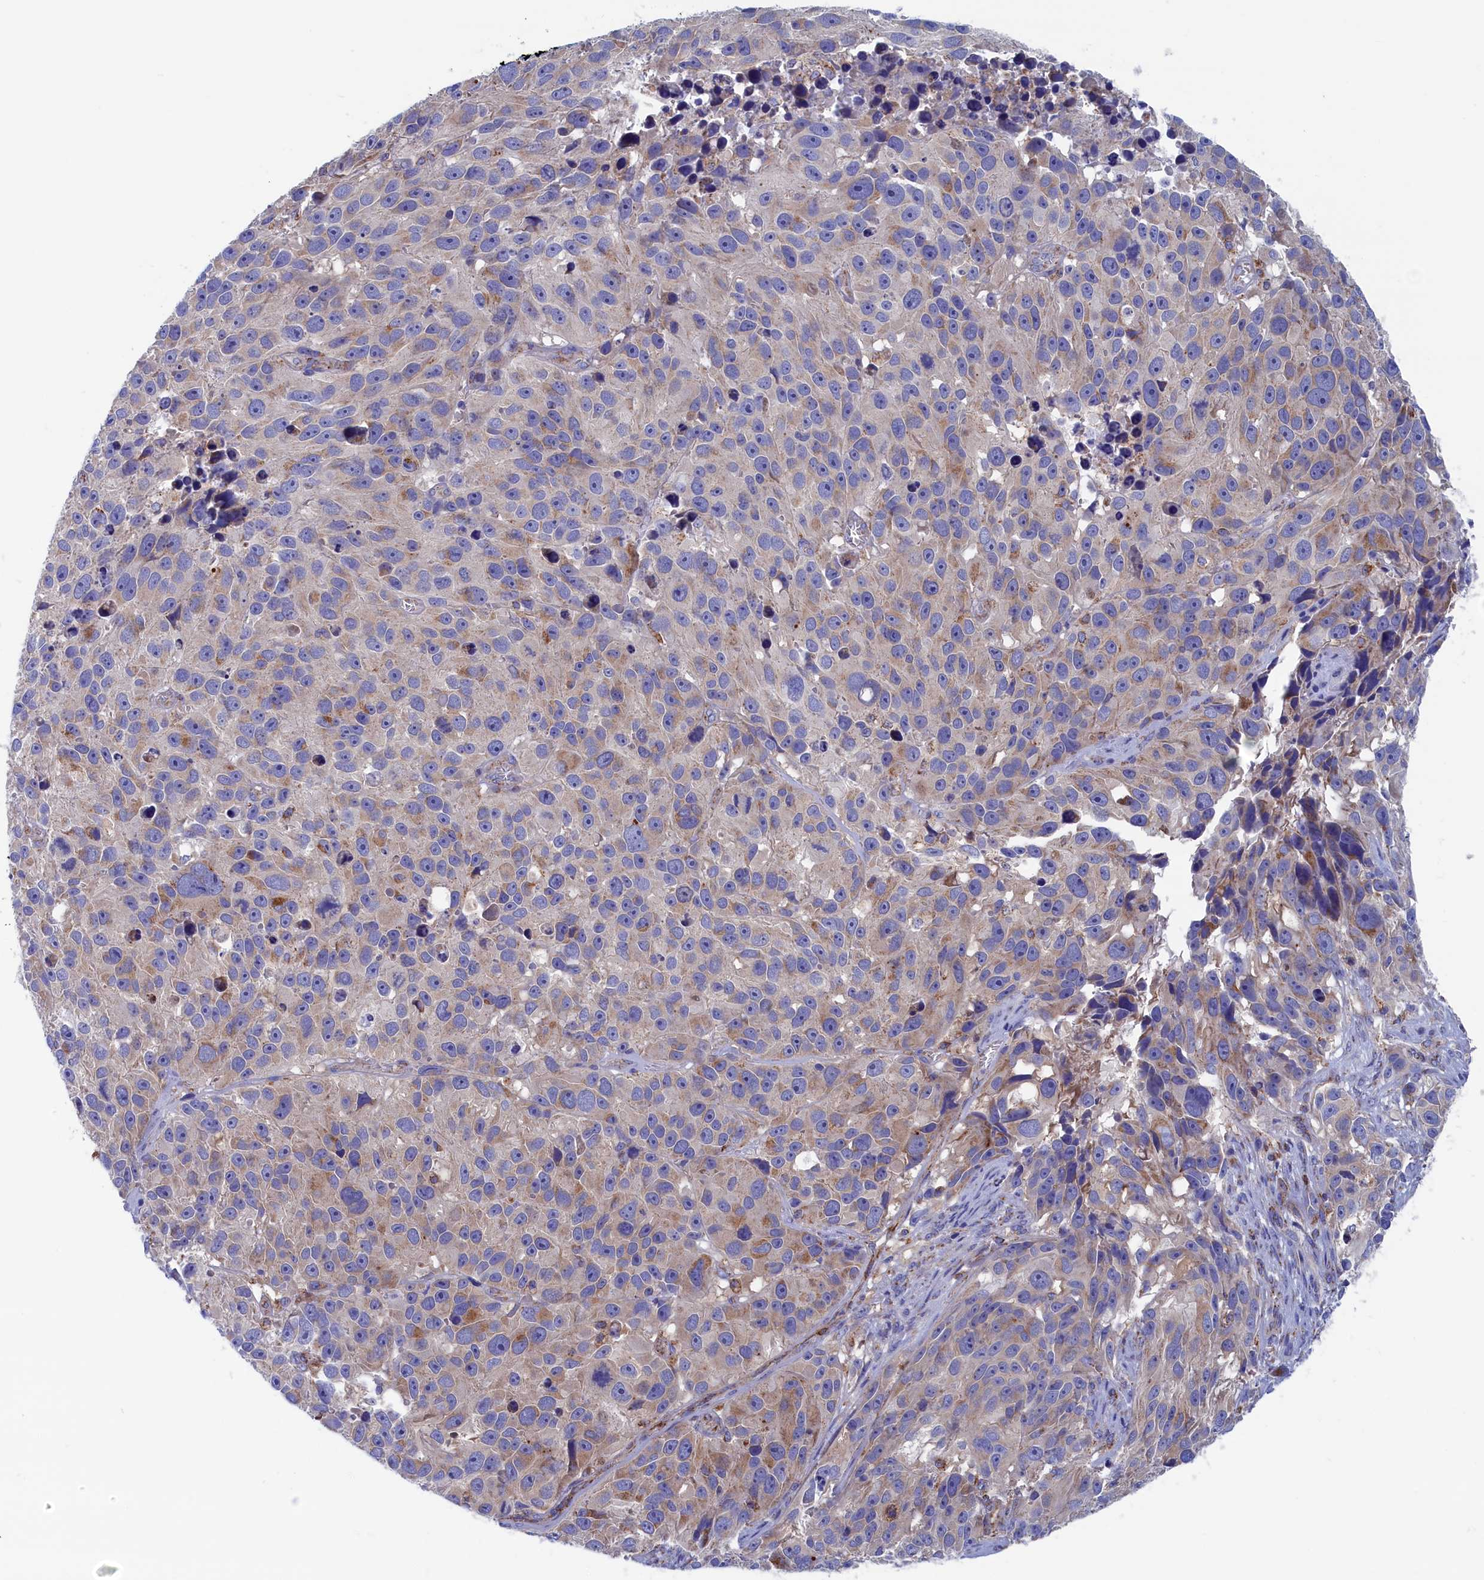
{"staining": {"intensity": "weak", "quantity": "25%-75%", "location": "cytoplasmic/membranous"}, "tissue": "melanoma", "cell_type": "Tumor cells", "image_type": "cancer", "snomed": [{"axis": "morphology", "description": "Malignant melanoma, NOS"}, {"axis": "topography", "description": "Skin"}], "caption": "An immunohistochemistry image of tumor tissue is shown. Protein staining in brown highlights weak cytoplasmic/membranous positivity in malignant melanoma within tumor cells.", "gene": "WDR83", "patient": {"sex": "male", "age": 84}}